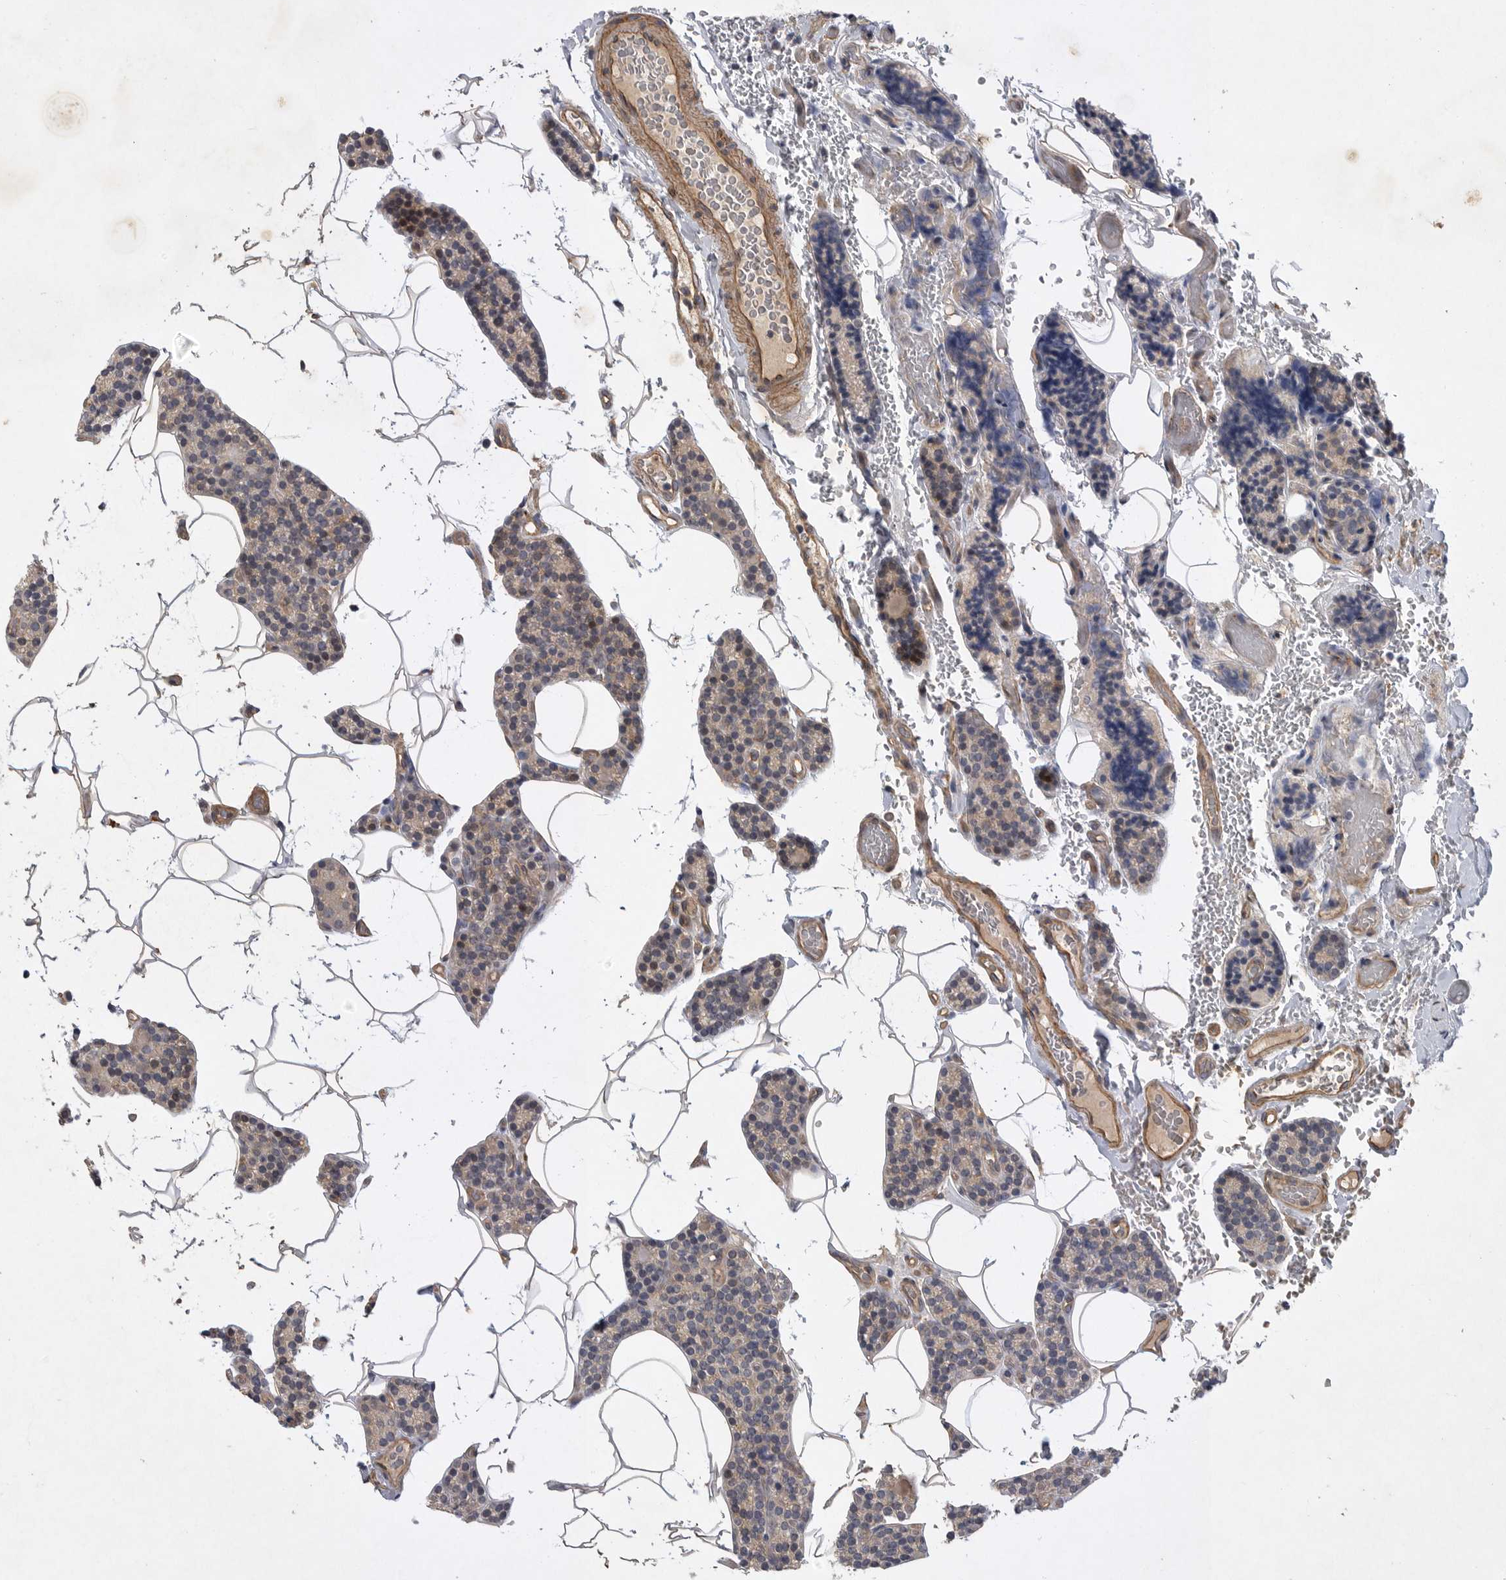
{"staining": {"intensity": "weak", "quantity": "<25%", "location": "cytoplasmic/membranous"}, "tissue": "parathyroid gland", "cell_type": "Glandular cells", "image_type": "normal", "snomed": [{"axis": "morphology", "description": "Normal tissue, NOS"}, {"axis": "topography", "description": "Parathyroid gland"}], "caption": "There is no significant staining in glandular cells of parathyroid gland. (Brightfield microscopy of DAB (3,3'-diaminobenzidine) immunohistochemistry at high magnification).", "gene": "ANKFY1", "patient": {"sex": "male", "age": 52}}